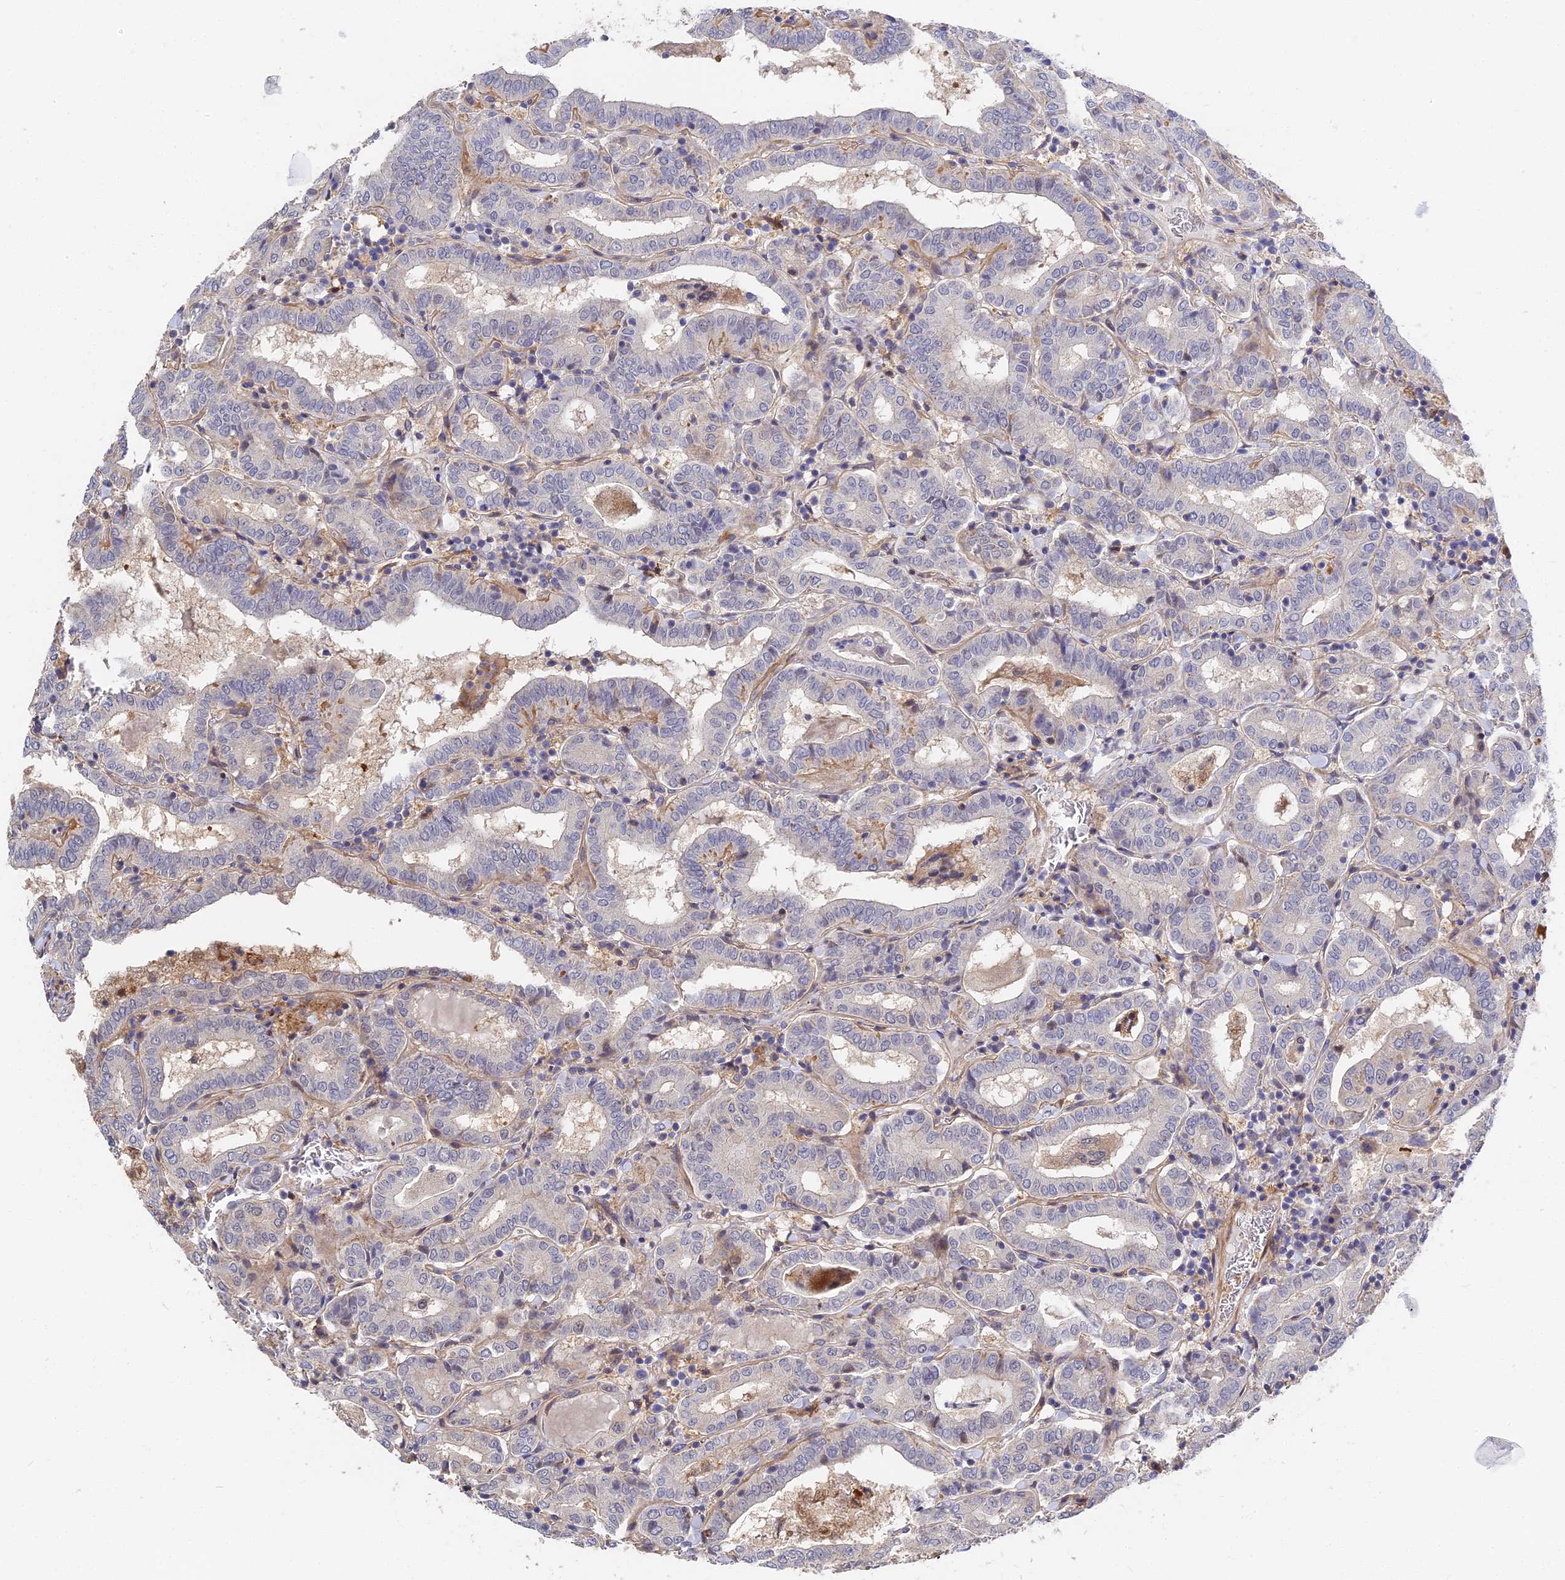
{"staining": {"intensity": "negative", "quantity": "none", "location": "none"}, "tissue": "thyroid cancer", "cell_type": "Tumor cells", "image_type": "cancer", "snomed": [{"axis": "morphology", "description": "Papillary adenocarcinoma, NOS"}, {"axis": "topography", "description": "Thyroid gland"}], "caption": "Thyroid cancer stained for a protein using immunohistochemistry (IHC) reveals no positivity tumor cells.", "gene": "CCDC113", "patient": {"sex": "female", "age": 72}}